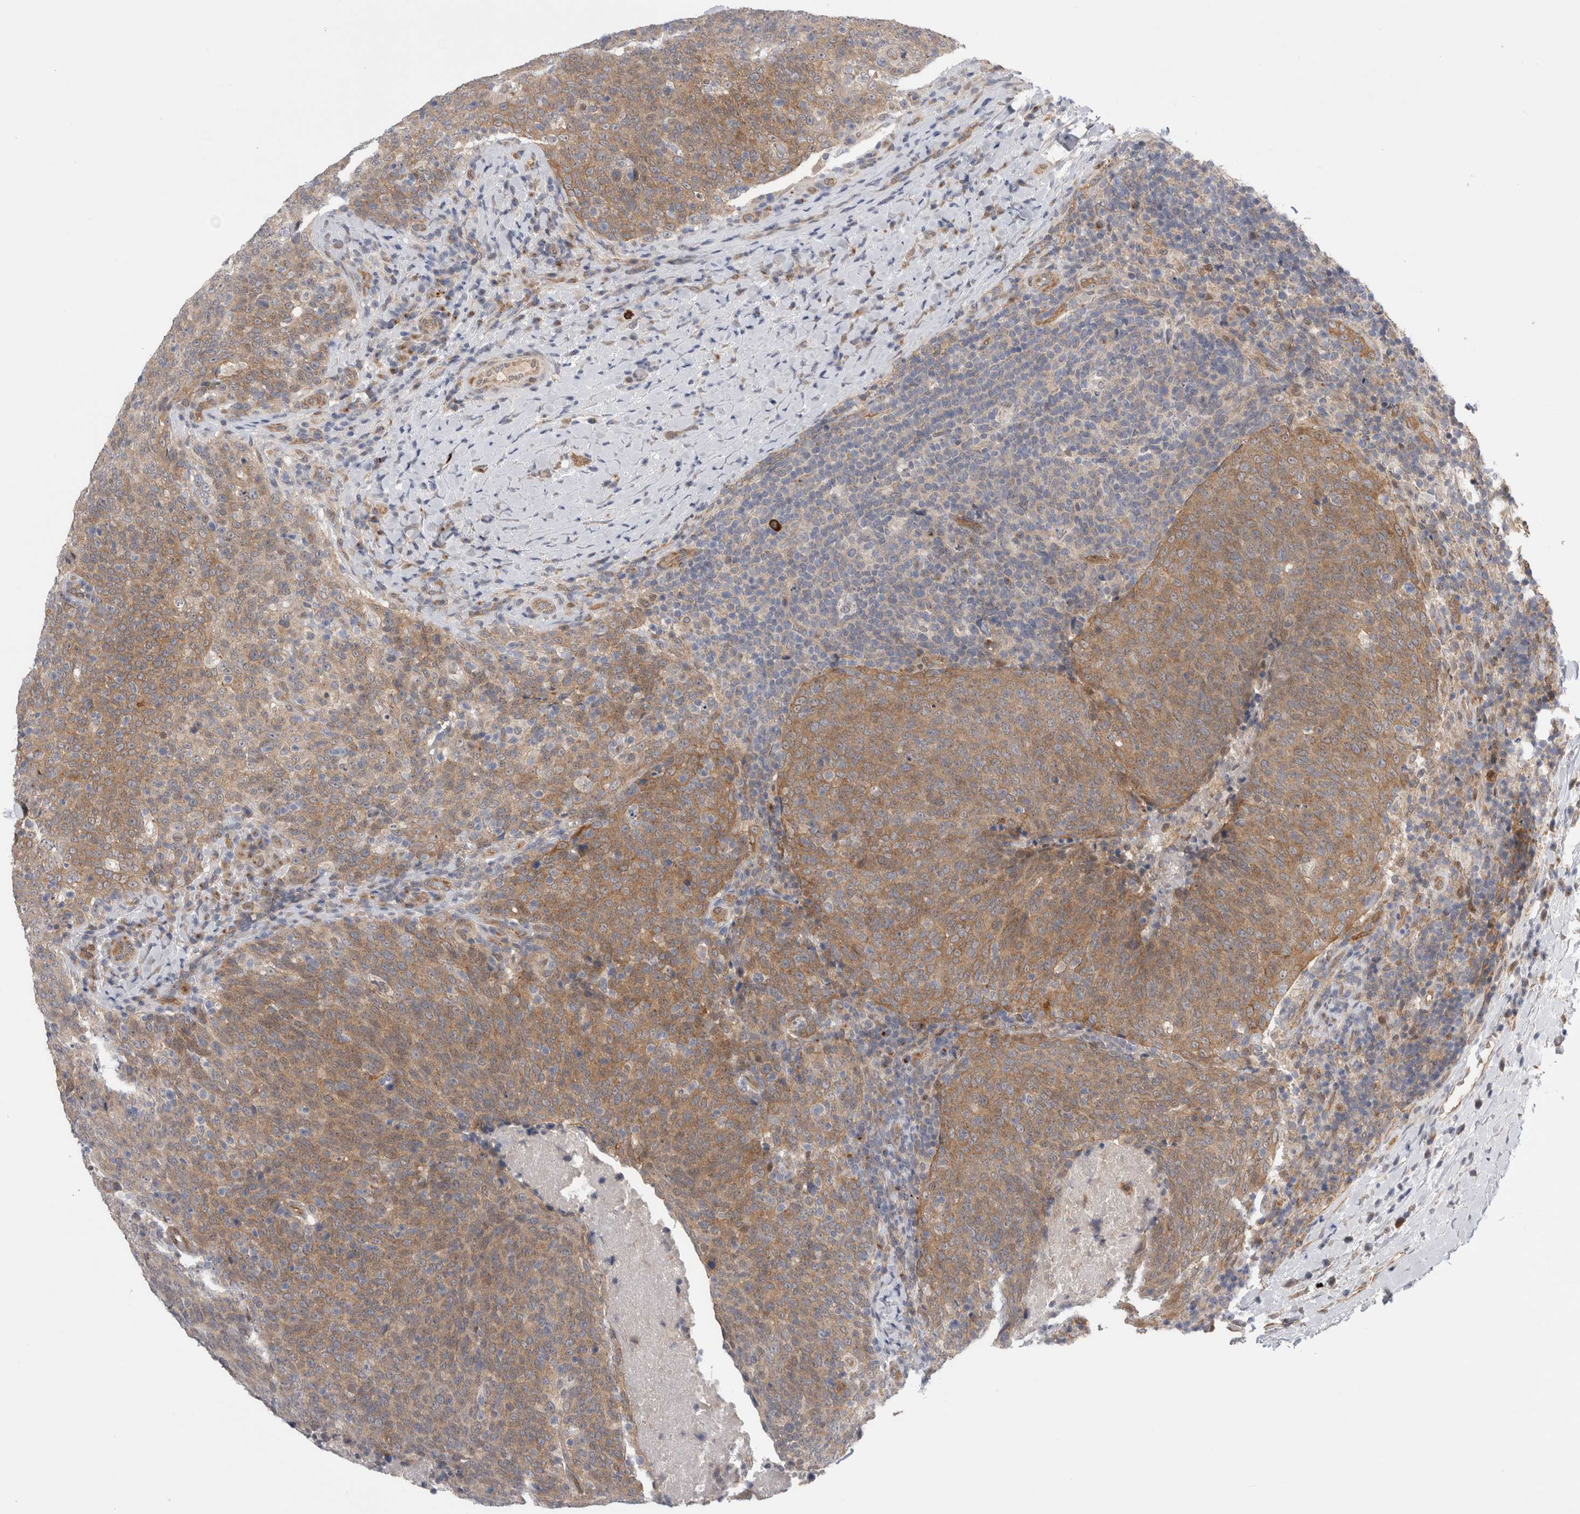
{"staining": {"intensity": "moderate", "quantity": ">75%", "location": "cytoplasmic/membranous"}, "tissue": "head and neck cancer", "cell_type": "Tumor cells", "image_type": "cancer", "snomed": [{"axis": "morphology", "description": "Squamous cell carcinoma, NOS"}, {"axis": "morphology", "description": "Squamous cell carcinoma, metastatic, NOS"}, {"axis": "topography", "description": "Lymph node"}, {"axis": "topography", "description": "Head-Neck"}], "caption": "Immunohistochemistry (IHC) of metastatic squamous cell carcinoma (head and neck) displays medium levels of moderate cytoplasmic/membranous staining in approximately >75% of tumor cells.", "gene": "TAFA5", "patient": {"sex": "male", "age": 62}}